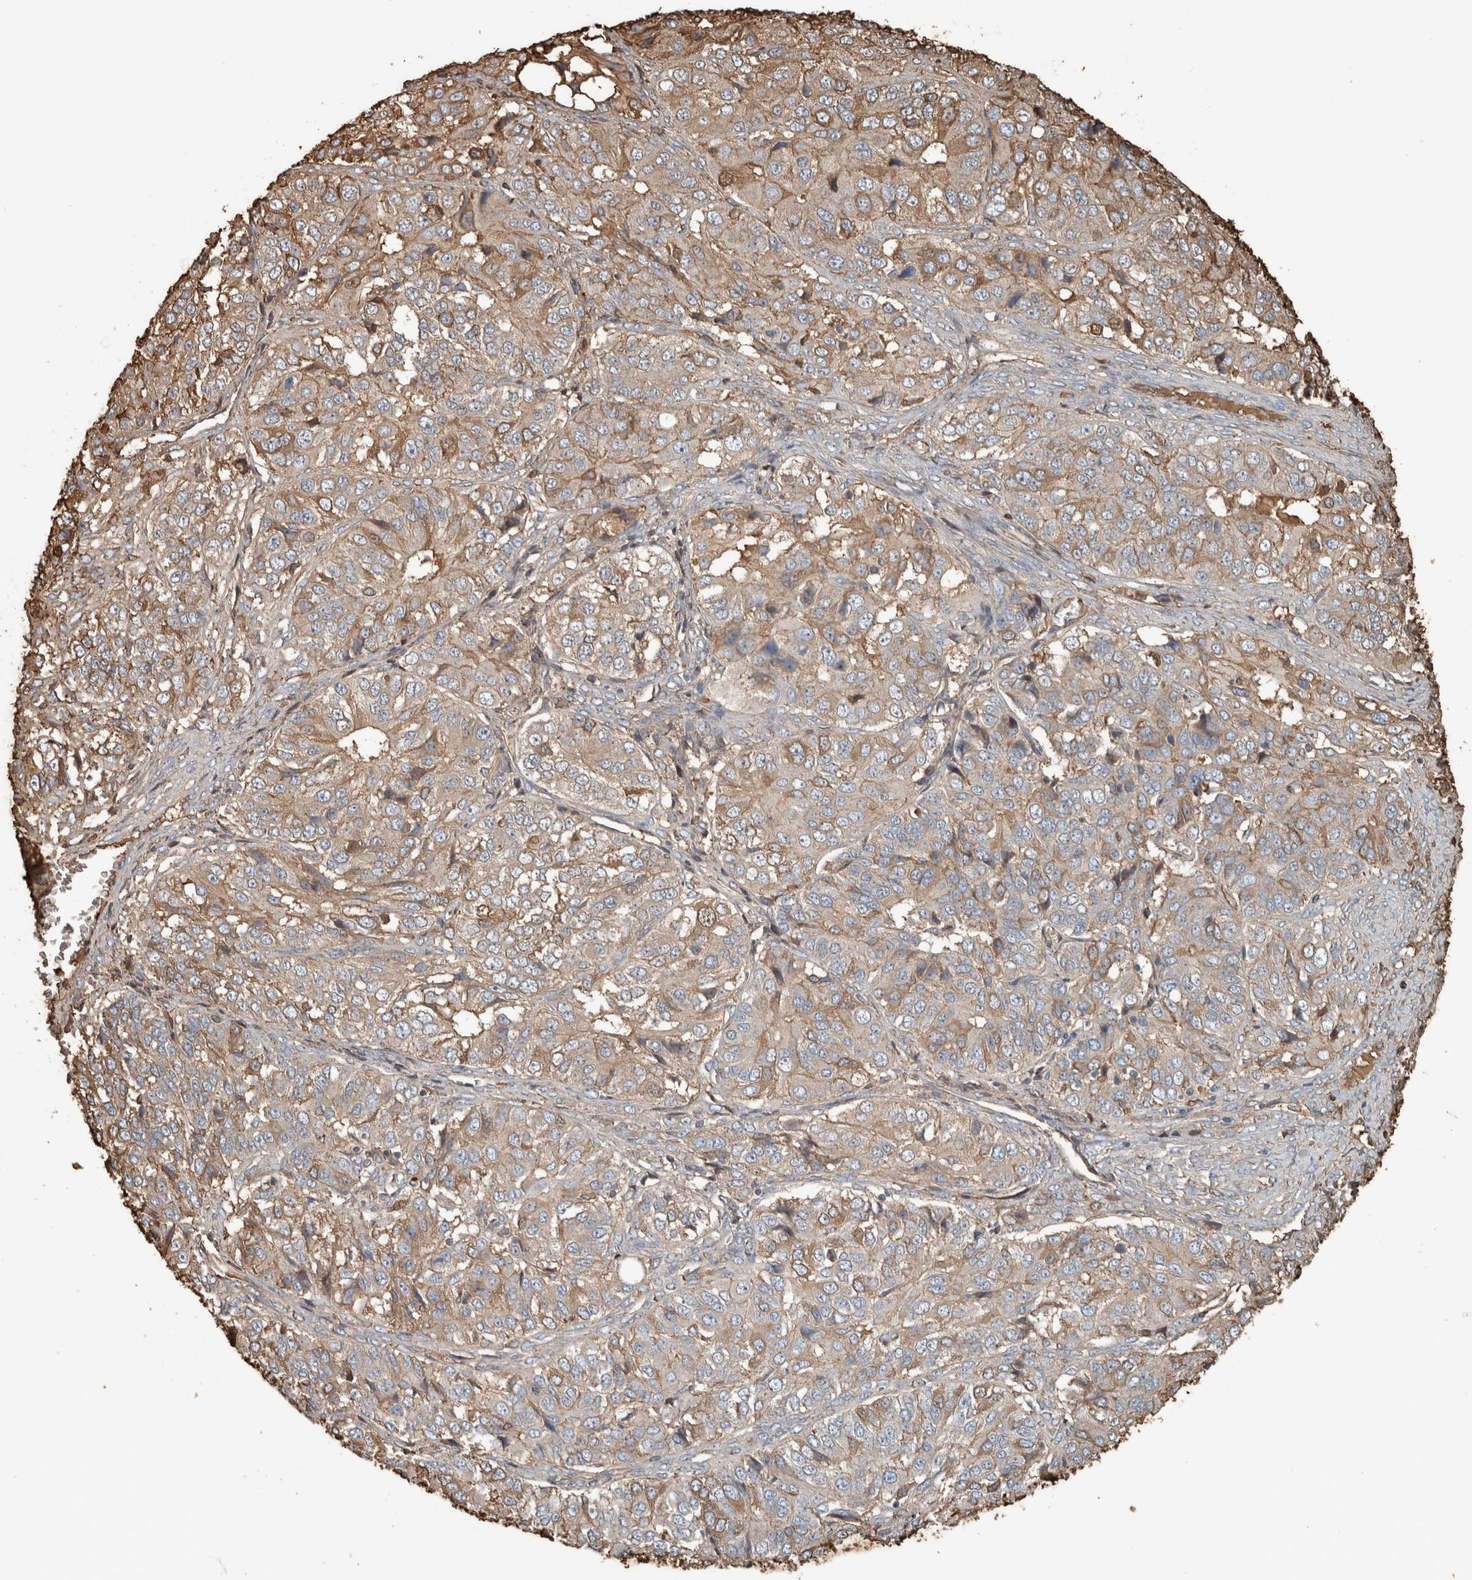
{"staining": {"intensity": "weak", "quantity": ">75%", "location": "cytoplasmic/membranous"}, "tissue": "ovarian cancer", "cell_type": "Tumor cells", "image_type": "cancer", "snomed": [{"axis": "morphology", "description": "Carcinoma, endometroid"}, {"axis": "topography", "description": "Ovary"}], "caption": "Tumor cells exhibit low levels of weak cytoplasmic/membranous expression in about >75% of cells in human endometroid carcinoma (ovarian). Ihc stains the protein of interest in brown and the nuclei are stained blue.", "gene": "USP34", "patient": {"sex": "female", "age": 51}}